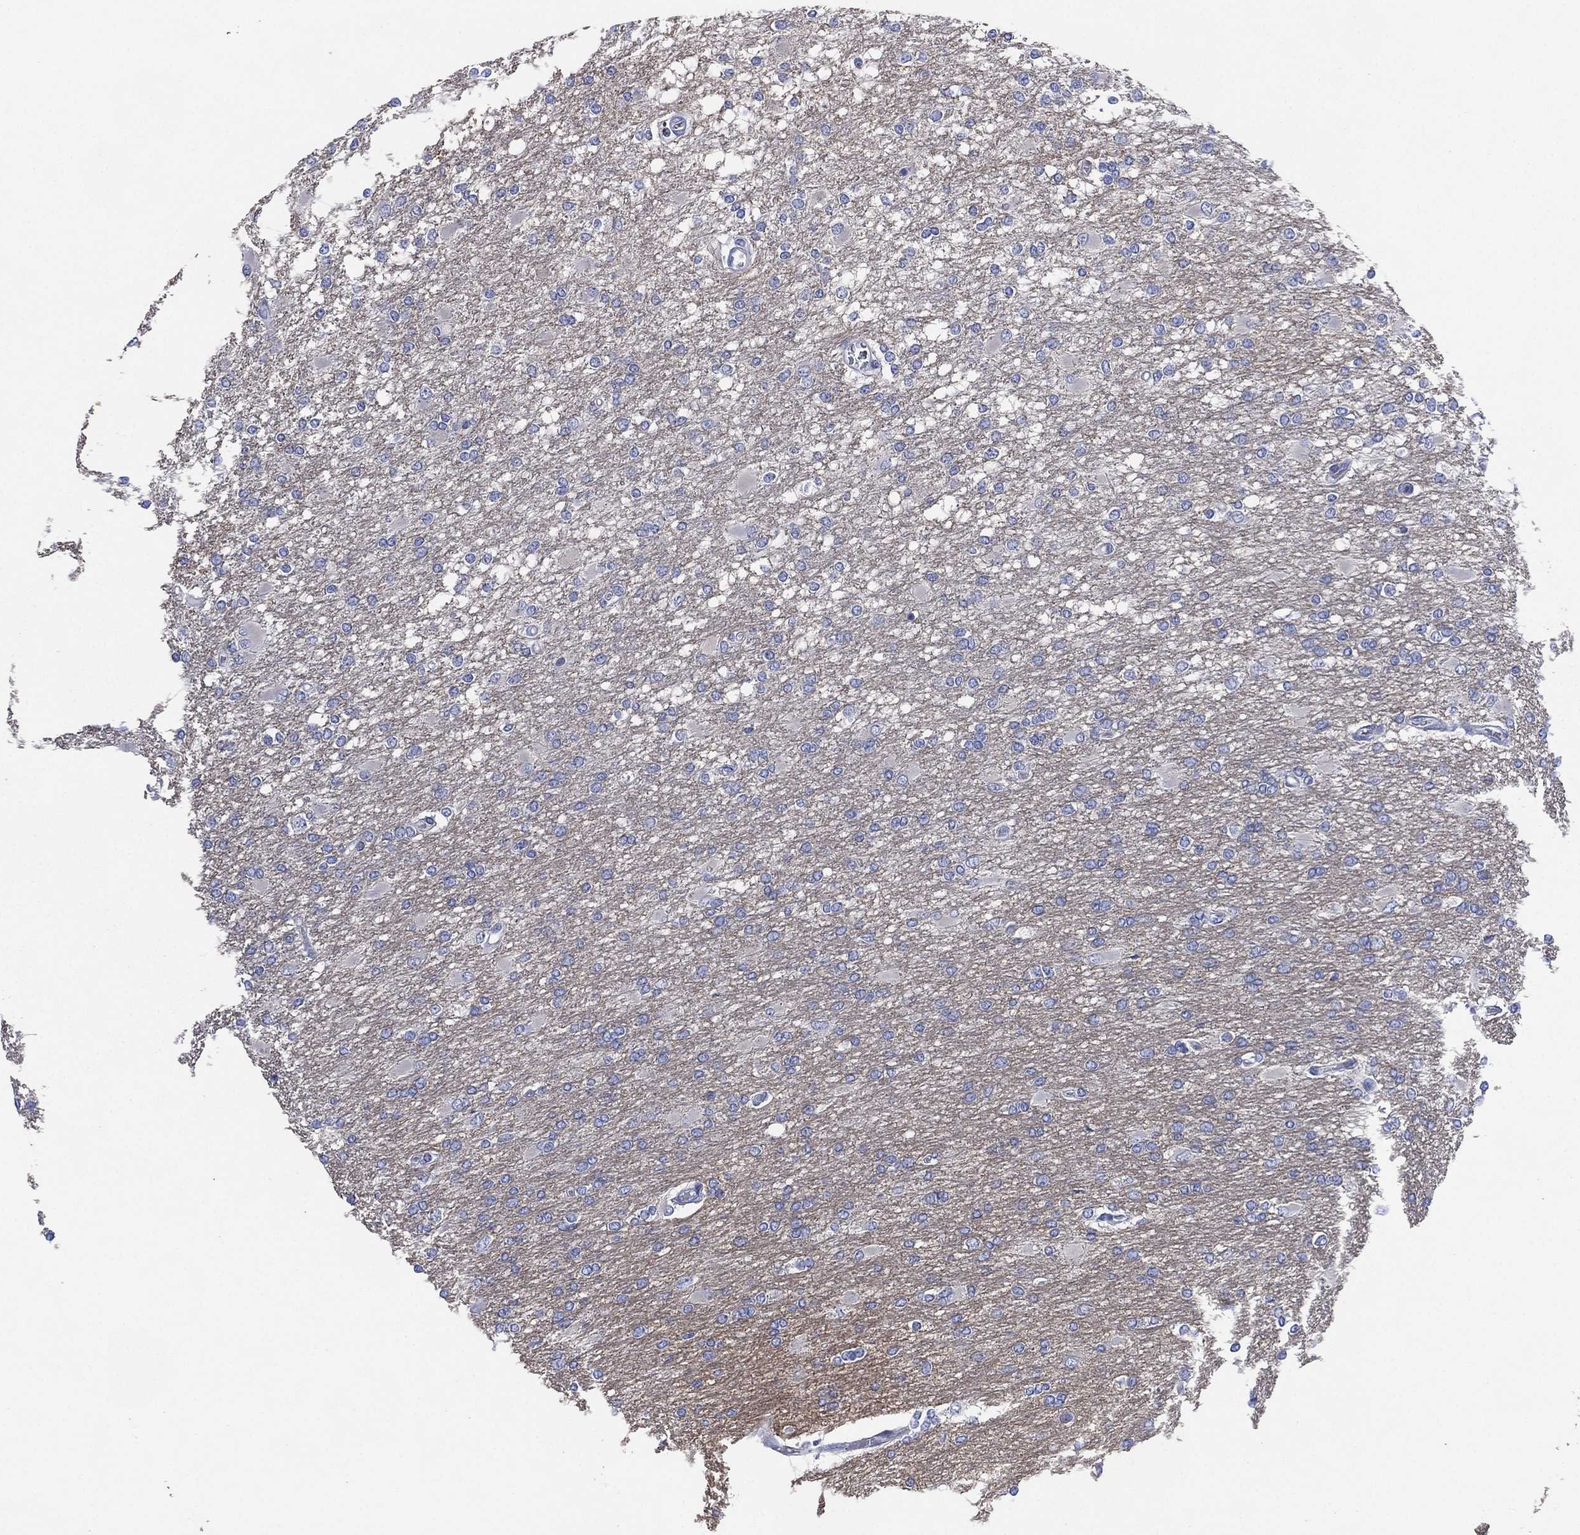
{"staining": {"intensity": "negative", "quantity": "none", "location": "none"}, "tissue": "glioma", "cell_type": "Tumor cells", "image_type": "cancer", "snomed": [{"axis": "morphology", "description": "Glioma, malignant, High grade"}, {"axis": "topography", "description": "Cerebral cortex"}], "caption": "DAB immunohistochemical staining of human glioma exhibits no significant expression in tumor cells.", "gene": "CHRNA3", "patient": {"sex": "male", "age": 79}}